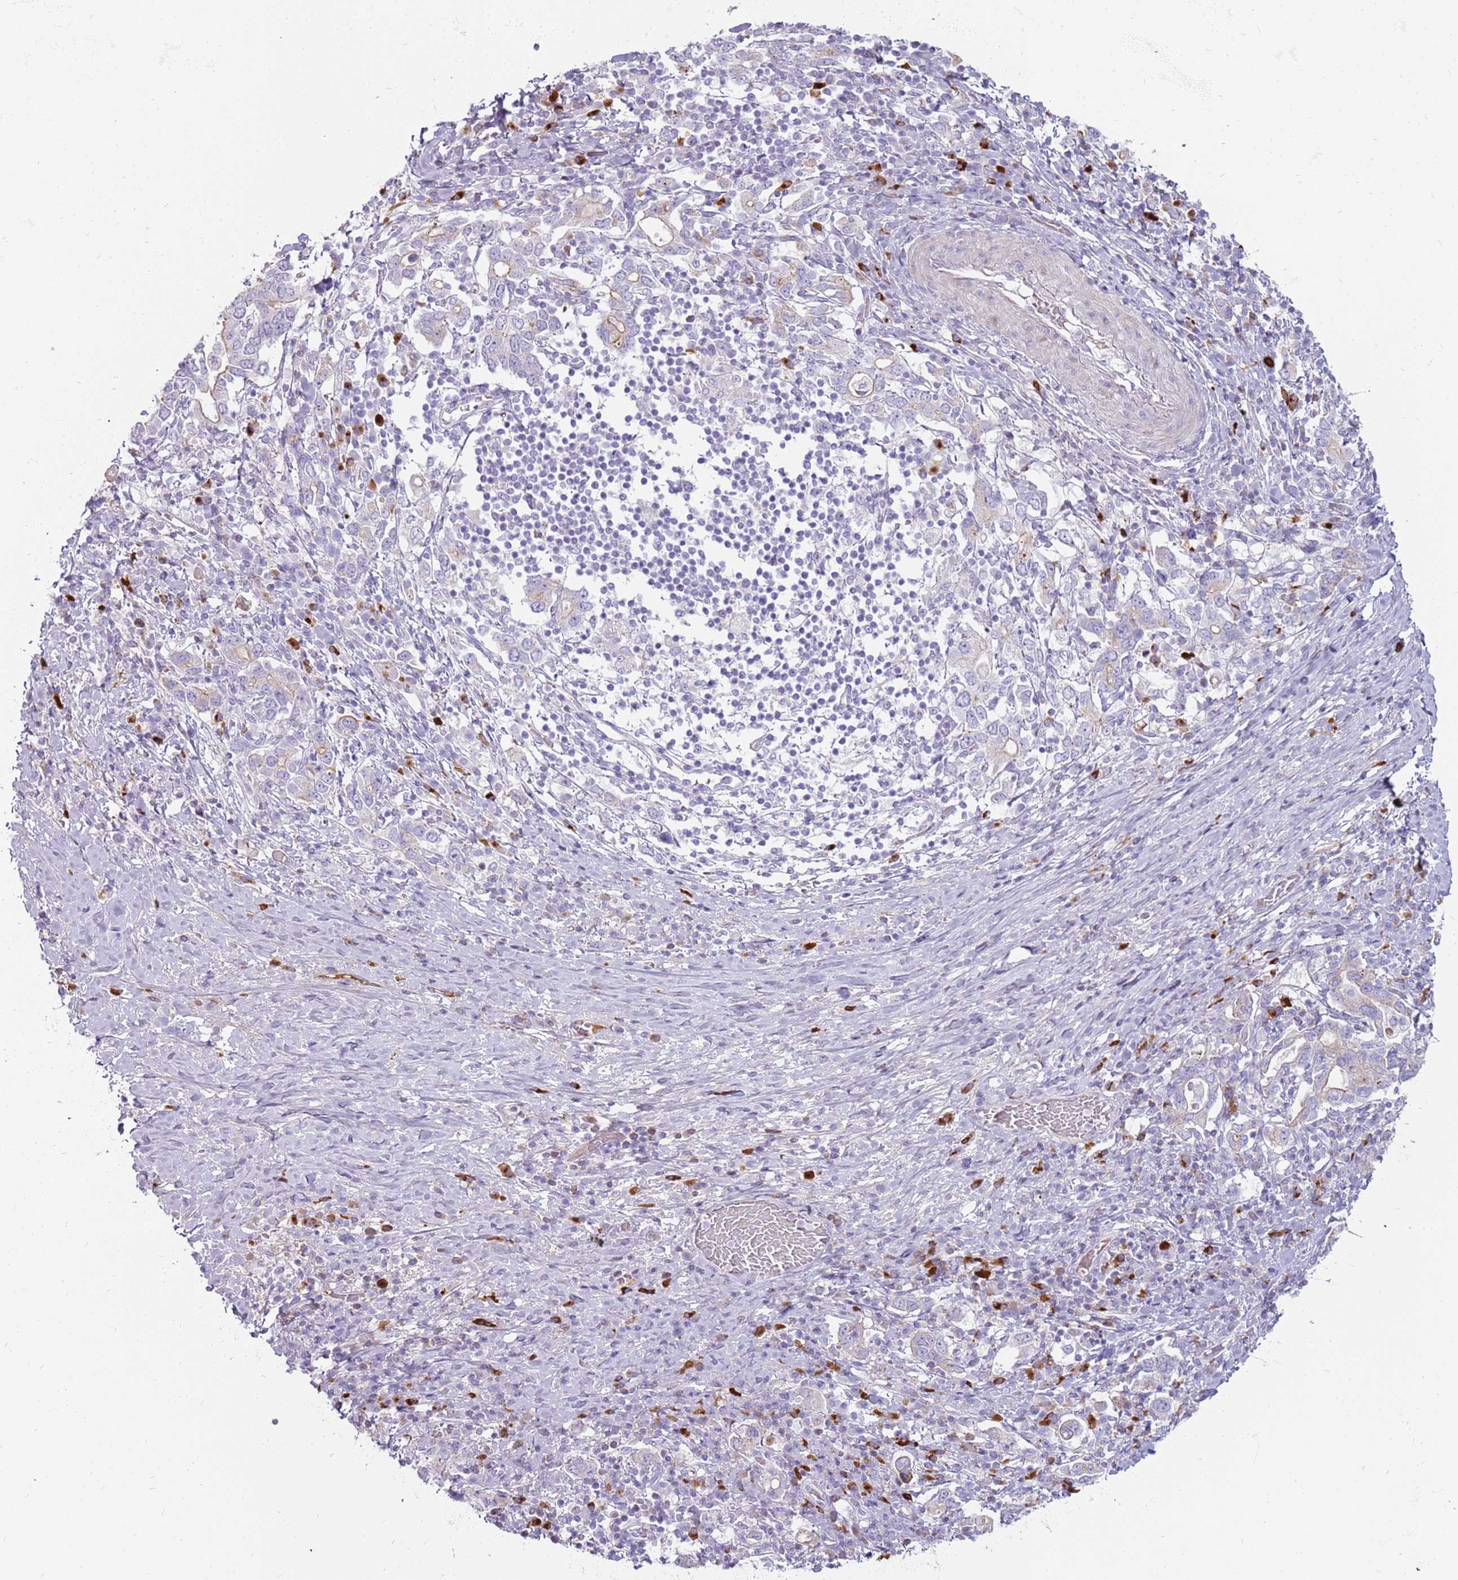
{"staining": {"intensity": "negative", "quantity": "none", "location": "none"}, "tissue": "stomach cancer", "cell_type": "Tumor cells", "image_type": "cancer", "snomed": [{"axis": "morphology", "description": "Adenocarcinoma, NOS"}, {"axis": "topography", "description": "Stomach, upper"}, {"axis": "topography", "description": "Stomach"}], "caption": "Photomicrograph shows no protein positivity in tumor cells of stomach cancer tissue.", "gene": "MCUB", "patient": {"sex": "male", "age": 62}}